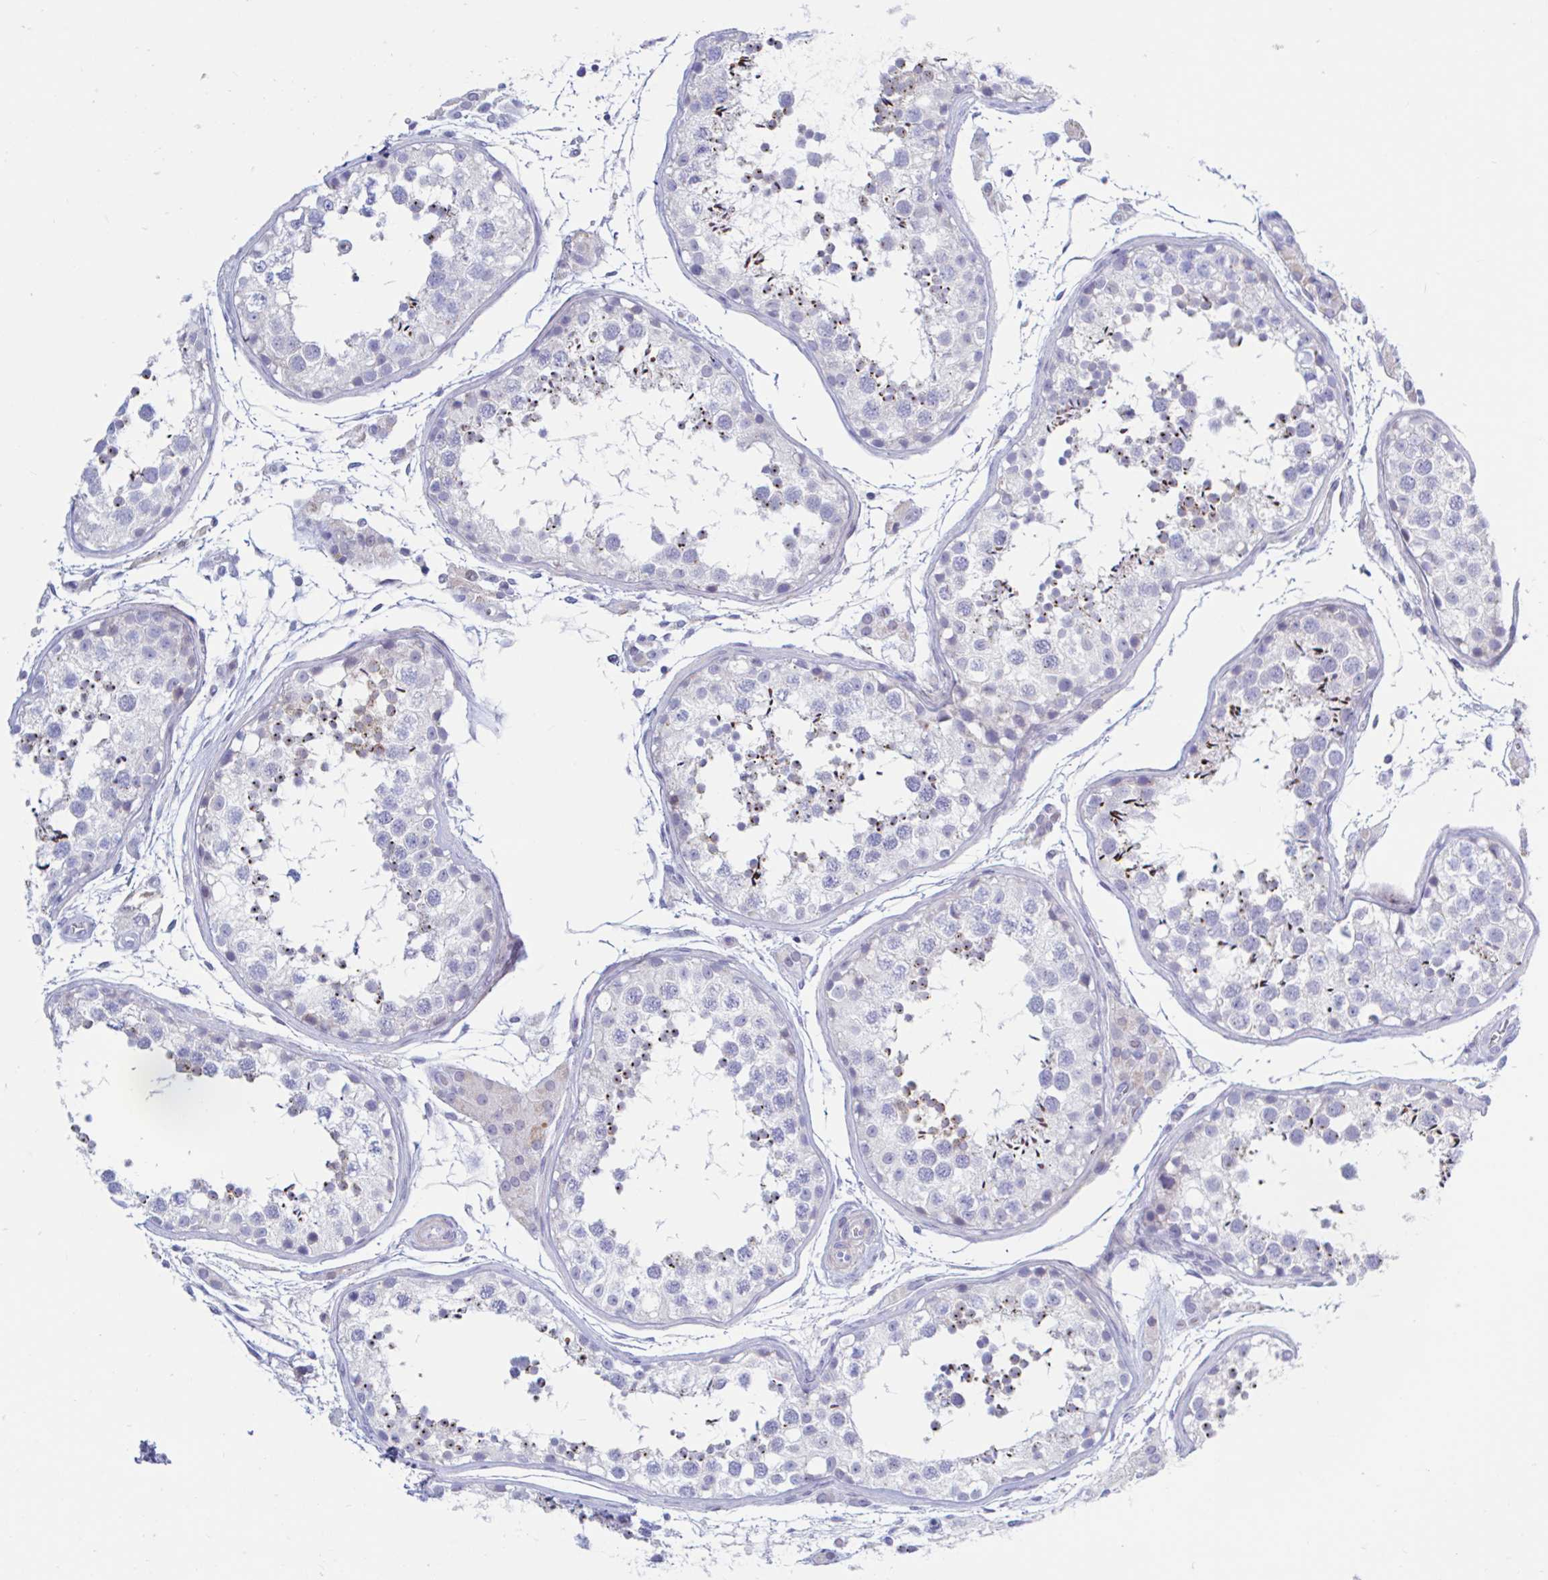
{"staining": {"intensity": "strong", "quantity": "<25%", "location": "cytoplasmic/membranous"}, "tissue": "testis", "cell_type": "Cells in seminiferous ducts", "image_type": "normal", "snomed": [{"axis": "morphology", "description": "Normal tissue, NOS"}, {"axis": "topography", "description": "Testis"}], "caption": "Strong cytoplasmic/membranous positivity for a protein is identified in about <25% of cells in seminiferous ducts of normal testis using IHC.", "gene": "ENSG00000271254", "patient": {"sex": "male", "age": 29}}